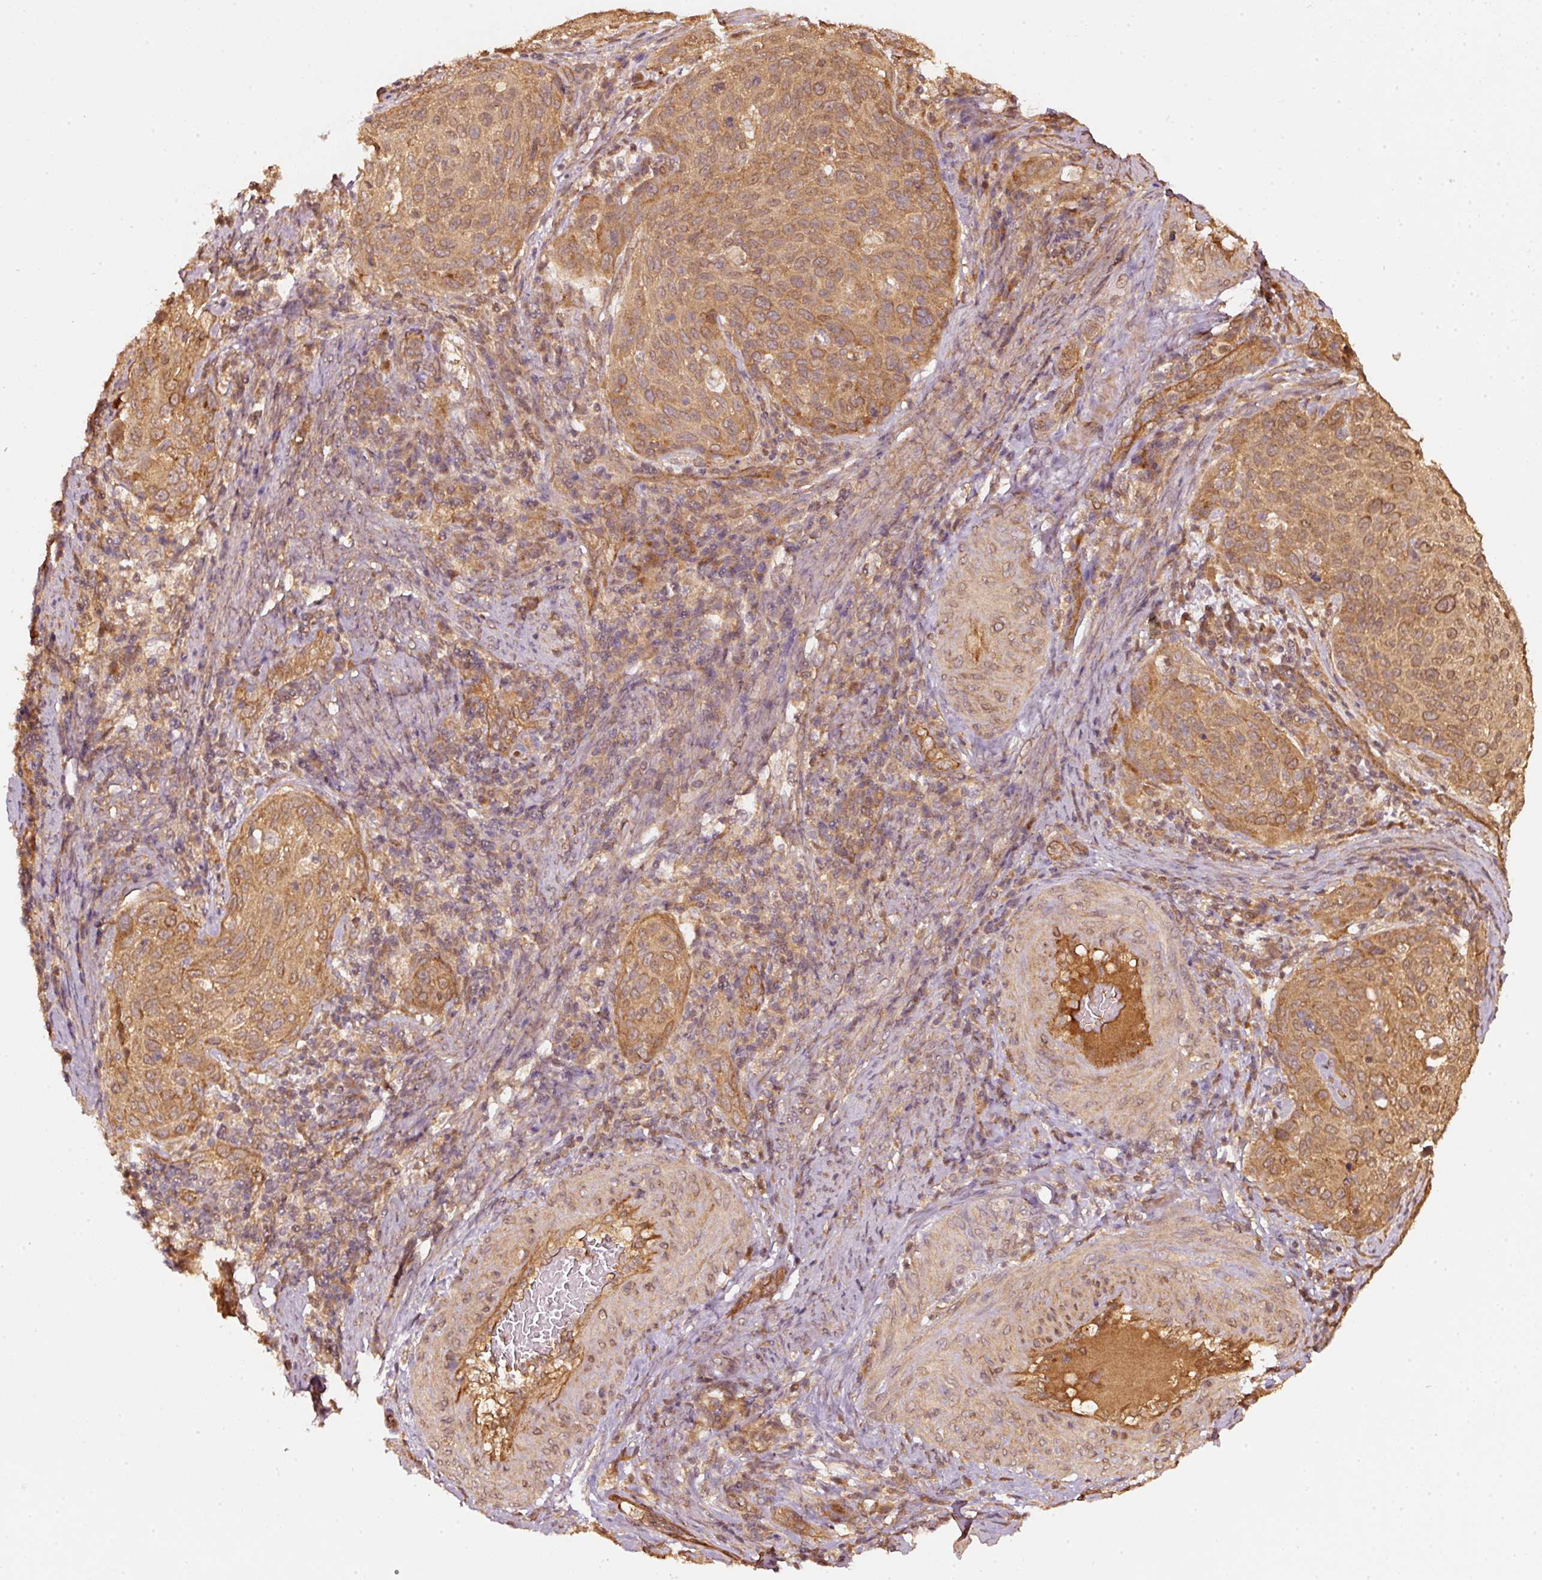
{"staining": {"intensity": "moderate", "quantity": ">75%", "location": "cytoplasmic/membranous"}, "tissue": "cervical cancer", "cell_type": "Tumor cells", "image_type": "cancer", "snomed": [{"axis": "morphology", "description": "Squamous cell carcinoma, NOS"}, {"axis": "topography", "description": "Cervix"}], "caption": "Human cervical cancer stained for a protein (brown) reveals moderate cytoplasmic/membranous positive staining in approximately >75% of tumor cells.", "gene": "STAU1", "patient": {"sex": "female", "age": 31}}